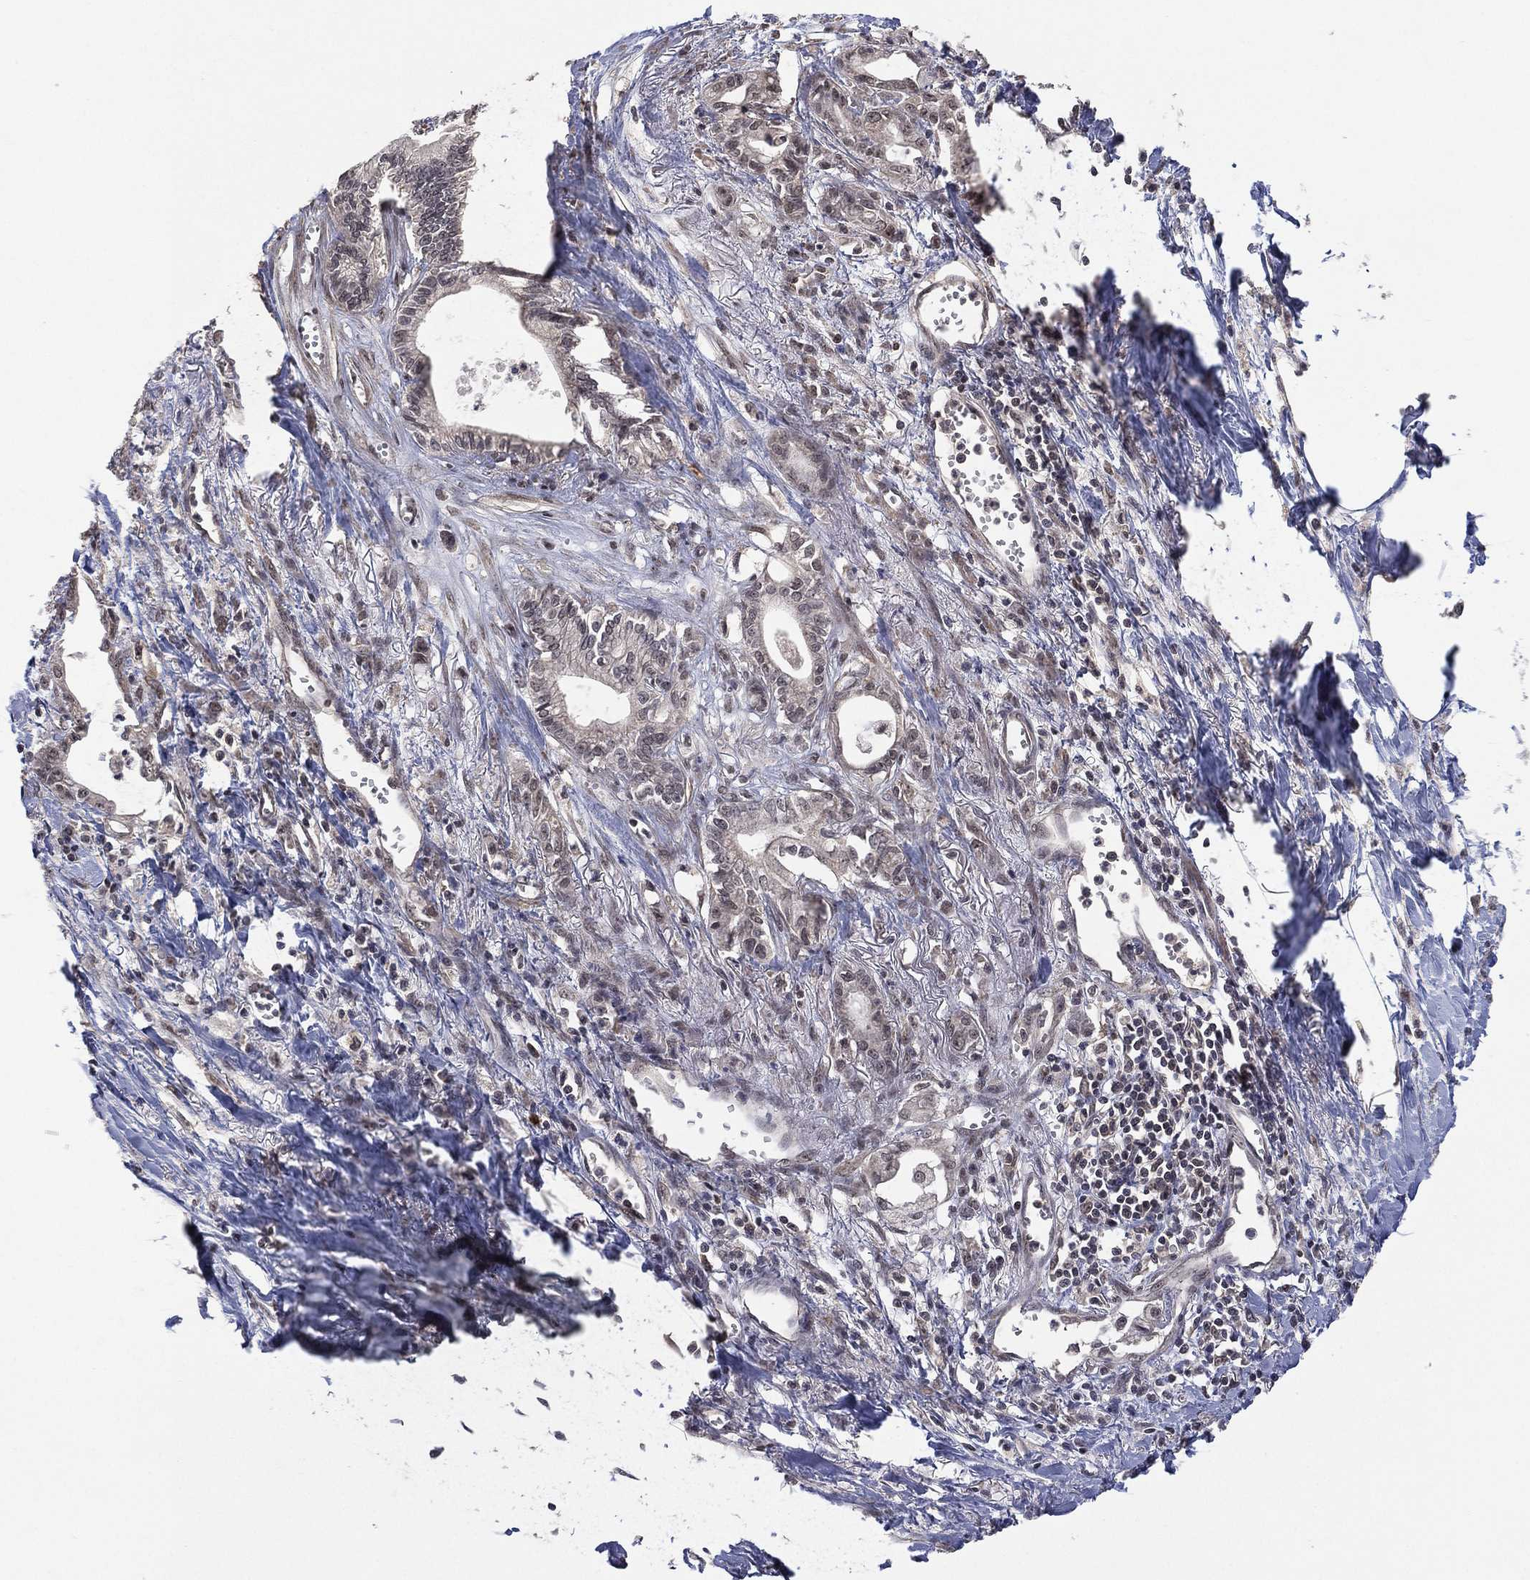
{"staining": {"intensity": "negative", "quantity": "none", "location": "none"}, "tissue": "pancreatic cancer", "cell_type": "Tumor cells", "image_type": "cancer", "snomed": [{"axis": "morphology", "description": "Adenocarcinoma, NOS"}, {"axis": "topography", "description": "Pancreas"}], "caption": "Adenocarcinoma (pancreatic) stained for a protein using immunohistochemistry exhibits no expression tumor cells.", "gene": "NELFCD", "patient": {"sex": "male", "age": 71}}